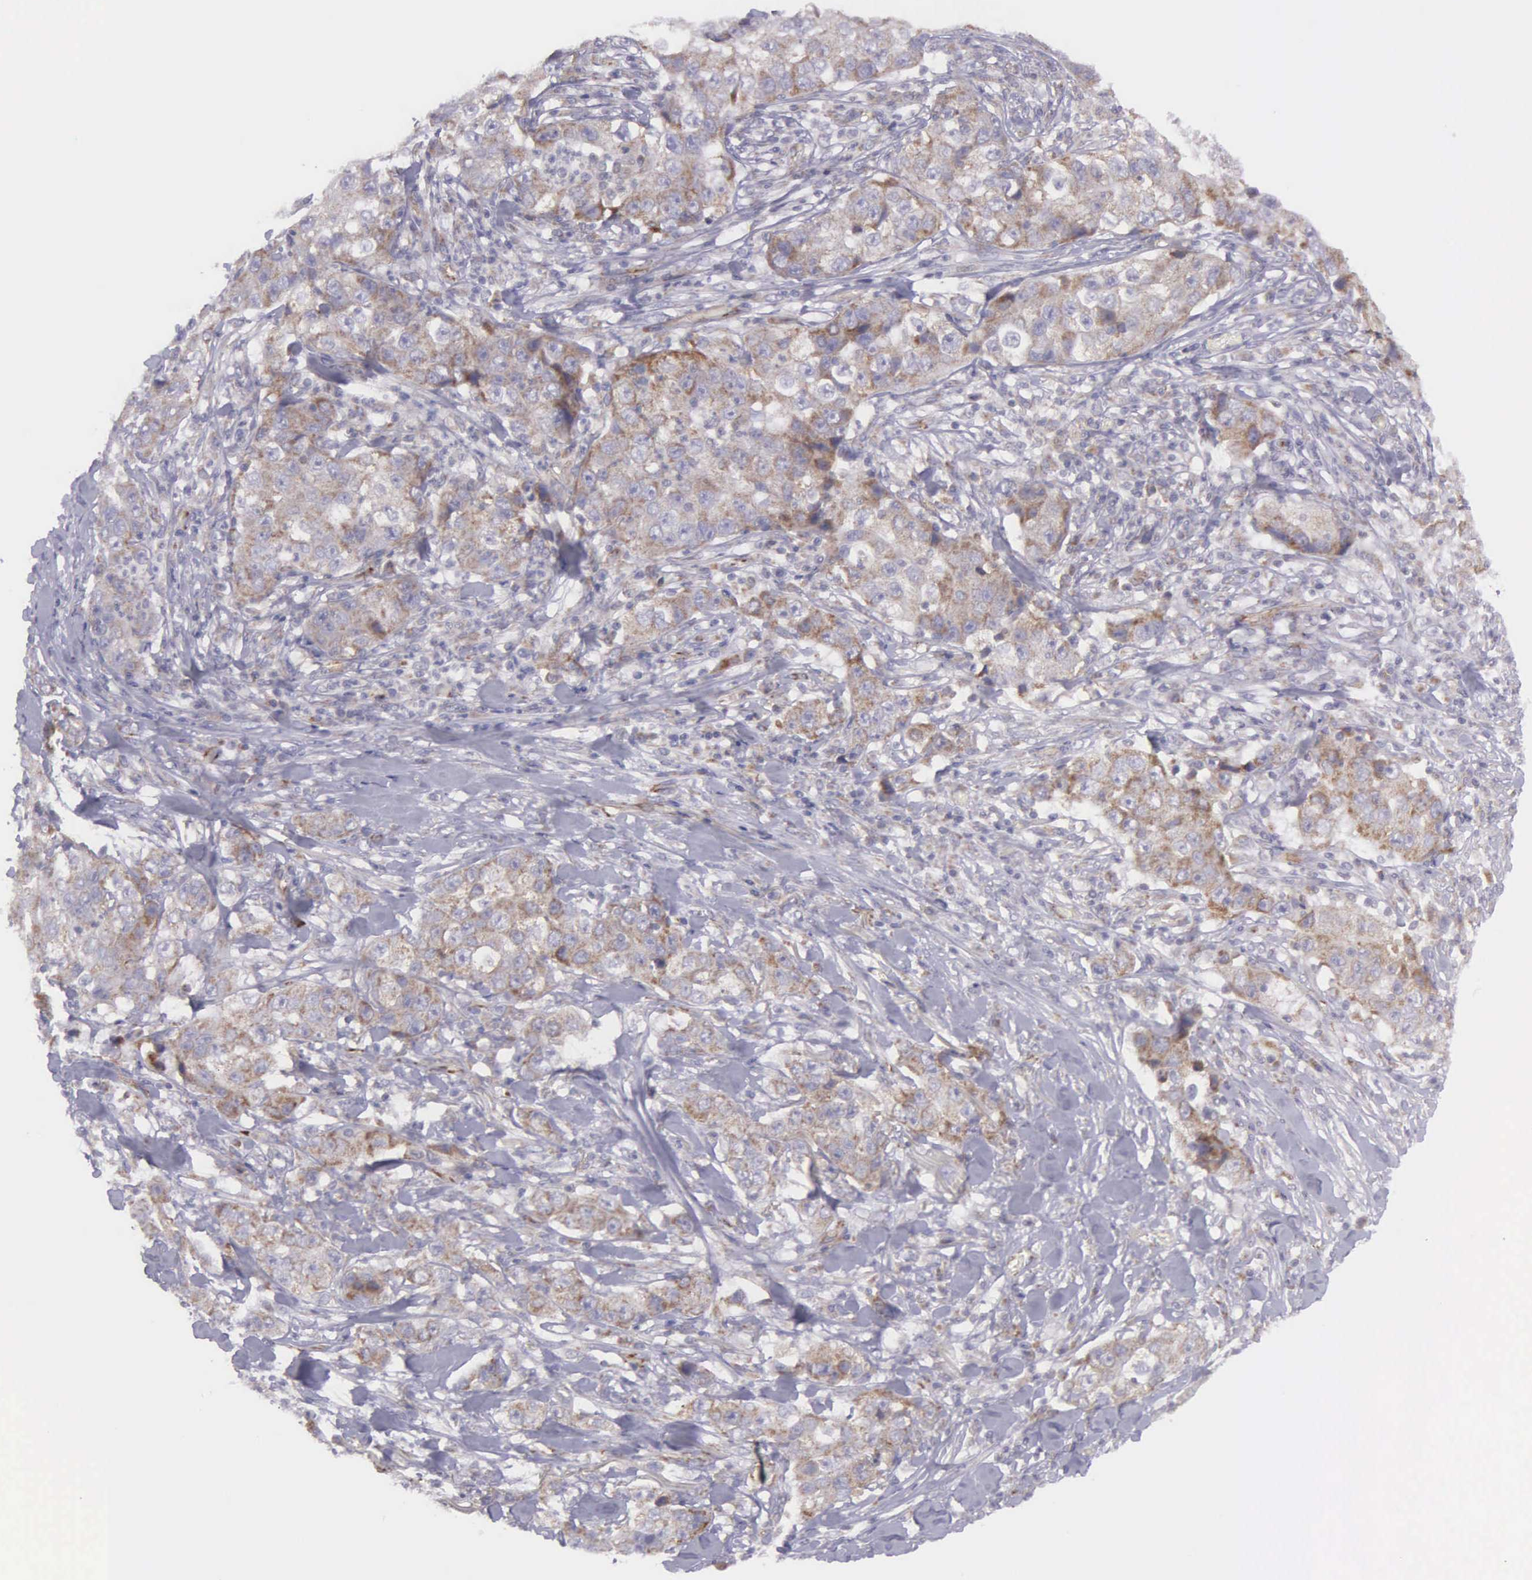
{"staining": {"intensity": "weak", "quantity": "25%-75%", "location": "cytoplasmic/membranous"}, "tissue": "lung cancer", "cell_type": "Tumor cells", "image_type": "cancer", "snomed": [{"axis": "morphology", "description": "Squamous cell carcinoma, NOS"}, {"axis": "topography", "description": "Lung"}], "caption": "IHC (DAB) staining of human lung squamous cell carcinoma exhibits weak cytoplasmic/membranous protein expression in about 25%-75% of tumor cells. Immunohistochemistry stains the protein of interest in brown and the nuclei are stained blue.", "gene": "SYNJ2BP", "patient": {"sex": "male", "age": 64}}